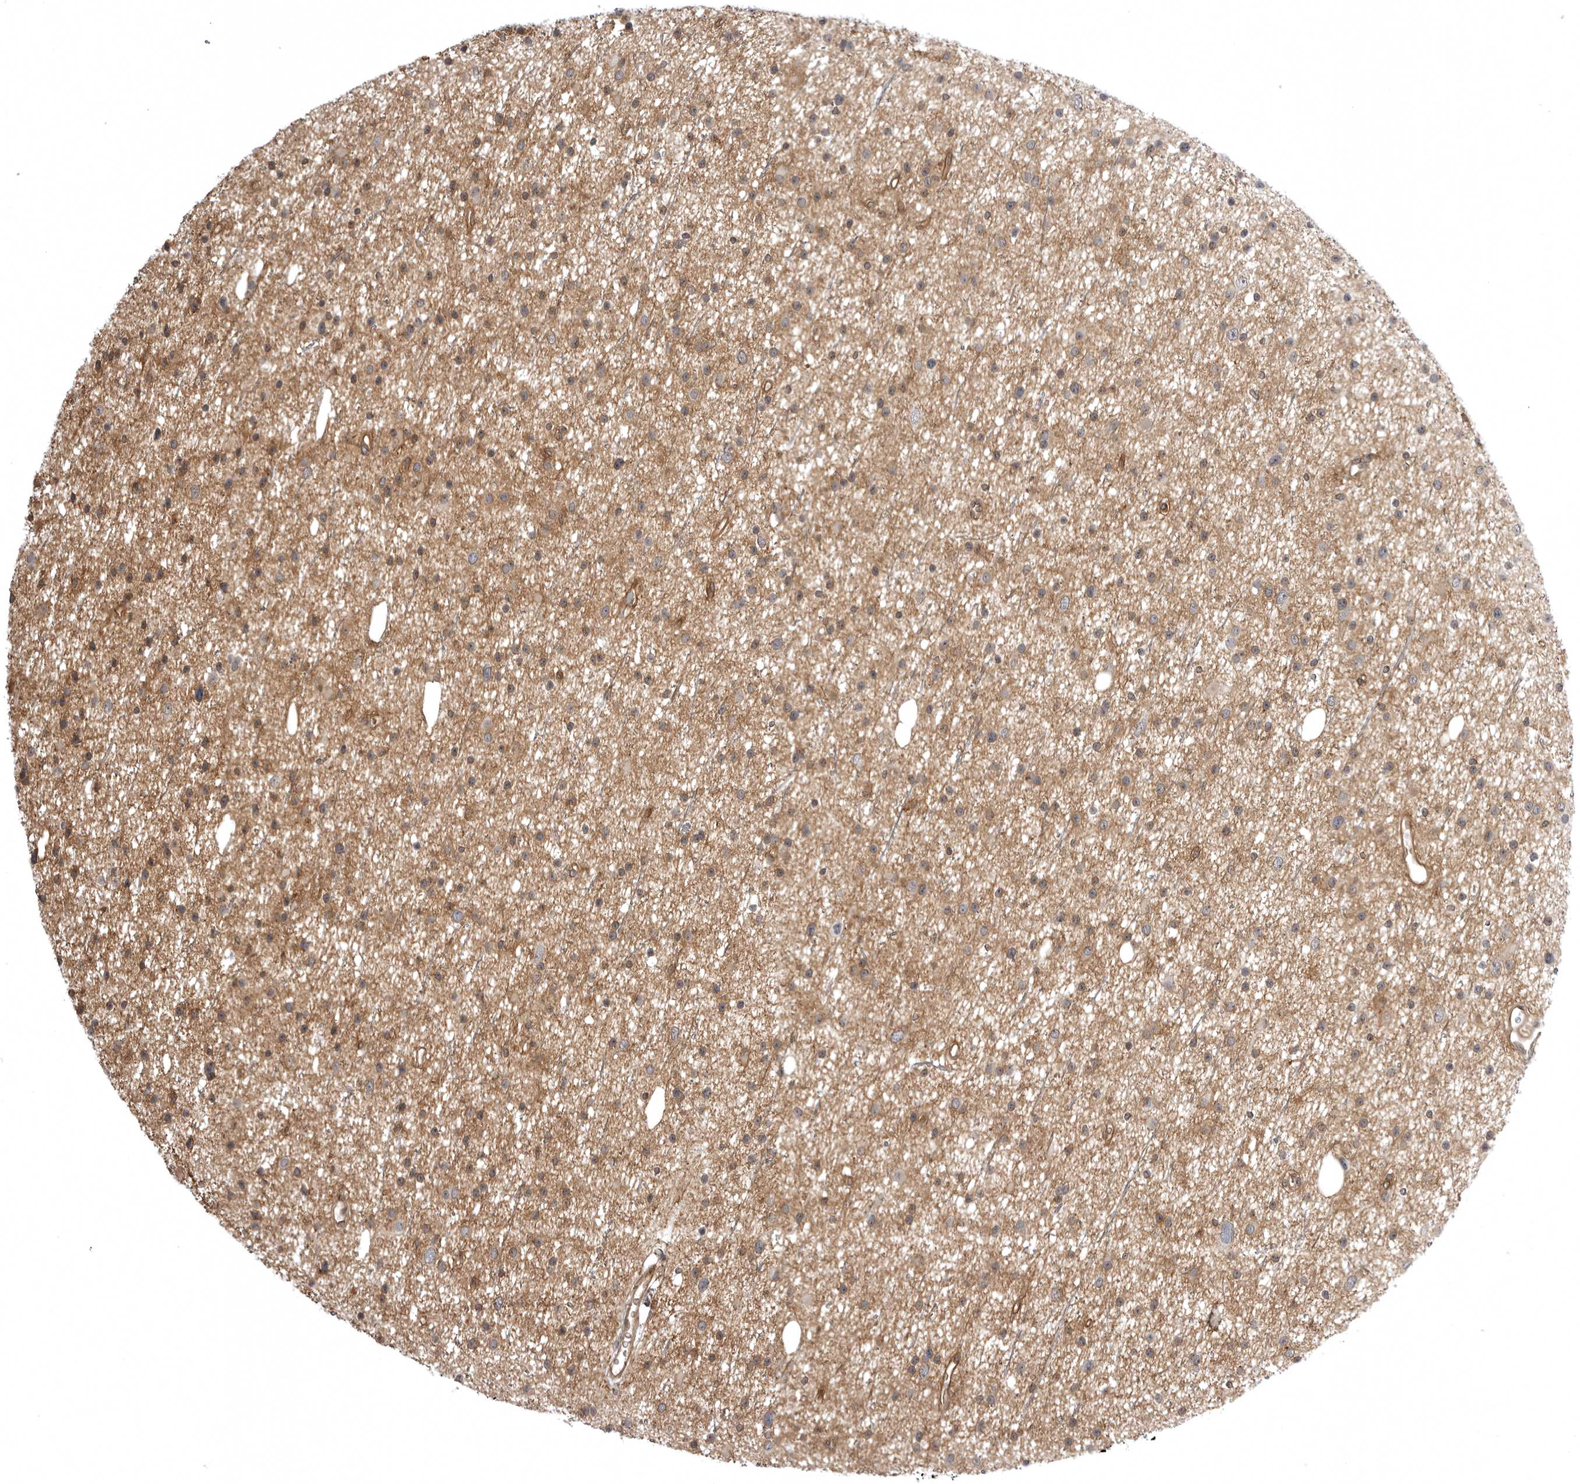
{"staining": {"intensity": "weak", "quantity": "25%-75%", "location": "cytoplasmic/membranous"}, "tissue": "glioma", "cell_type": "Tumor cells", "image_type": "cancer", "snomed": [{"axis": "morphology", "description": "Glioma, malignant, Low grade"}, {"axis": "topography", "description": "Cerebral cortex"}], "caption": "Weak cytoplasmic/membranous expression for a protein is appreciated in approximately 25%-75% of tumor cells of glioma using immunohistochemistry (IHC).", "gene": "ARL5A", "patient": {"sex": "female", "age": 39}}